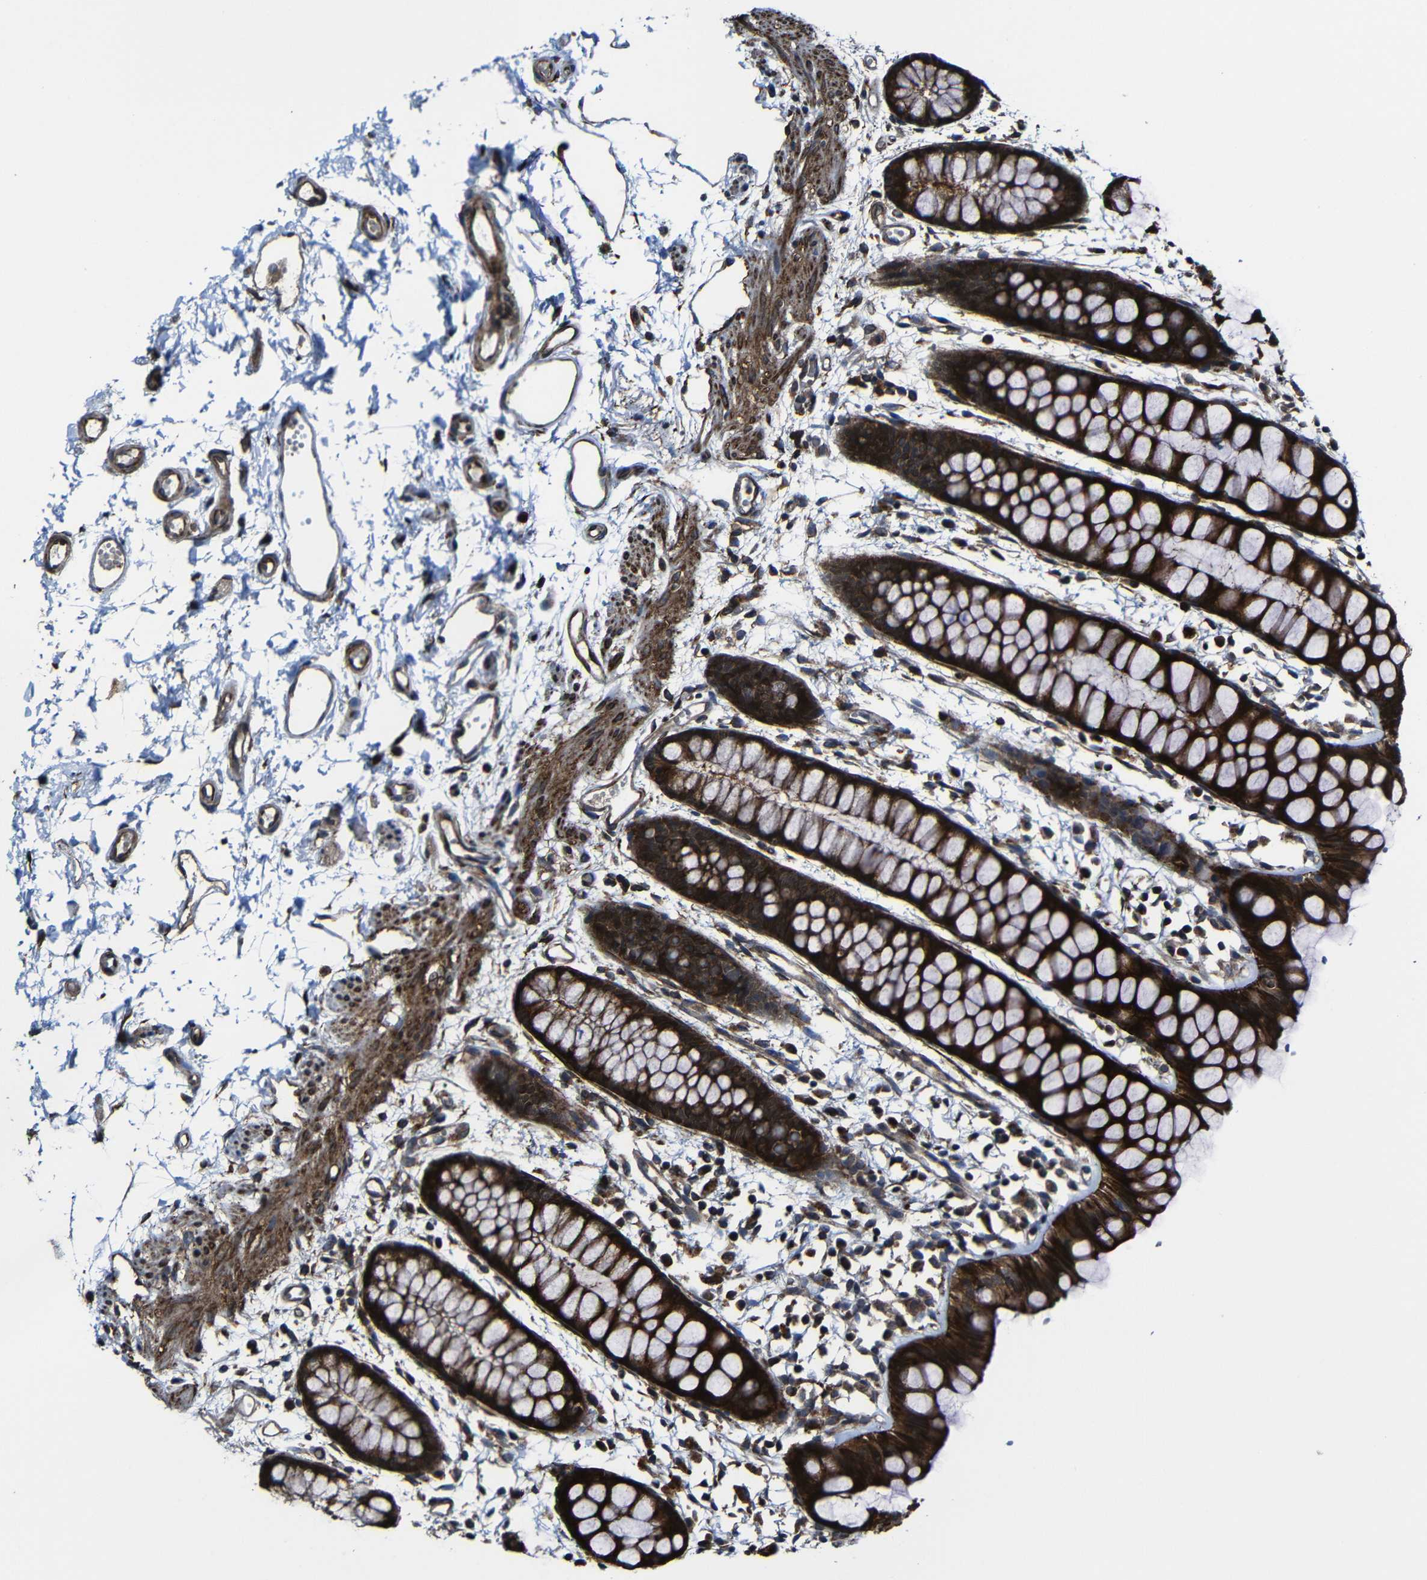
{"staining": {"intensity": "strong", "quantity": ">75%", "location": "cytoplasmic/membranous"}, "tissue": "rectum", "cell_type": "Glandular cells", "image_type": "normal", "snomed": [{"axis": "morphology", "description": "Normal tissue, NOS"}, {"axis": "topography", "description": "Rectum"}], "caption": "Glandular cells reveal high levels of strong cytoplasmic/membranous staining in about >75% of cells in normal rectum. Using DAB (3,3'-diaminobenzidine) (brown) and hematoxylin (blue) stains, captured at high magnification using brightfield microscopy.", "gene": "KIAA0513", "patient": {"sex": "female", "age": 66}}